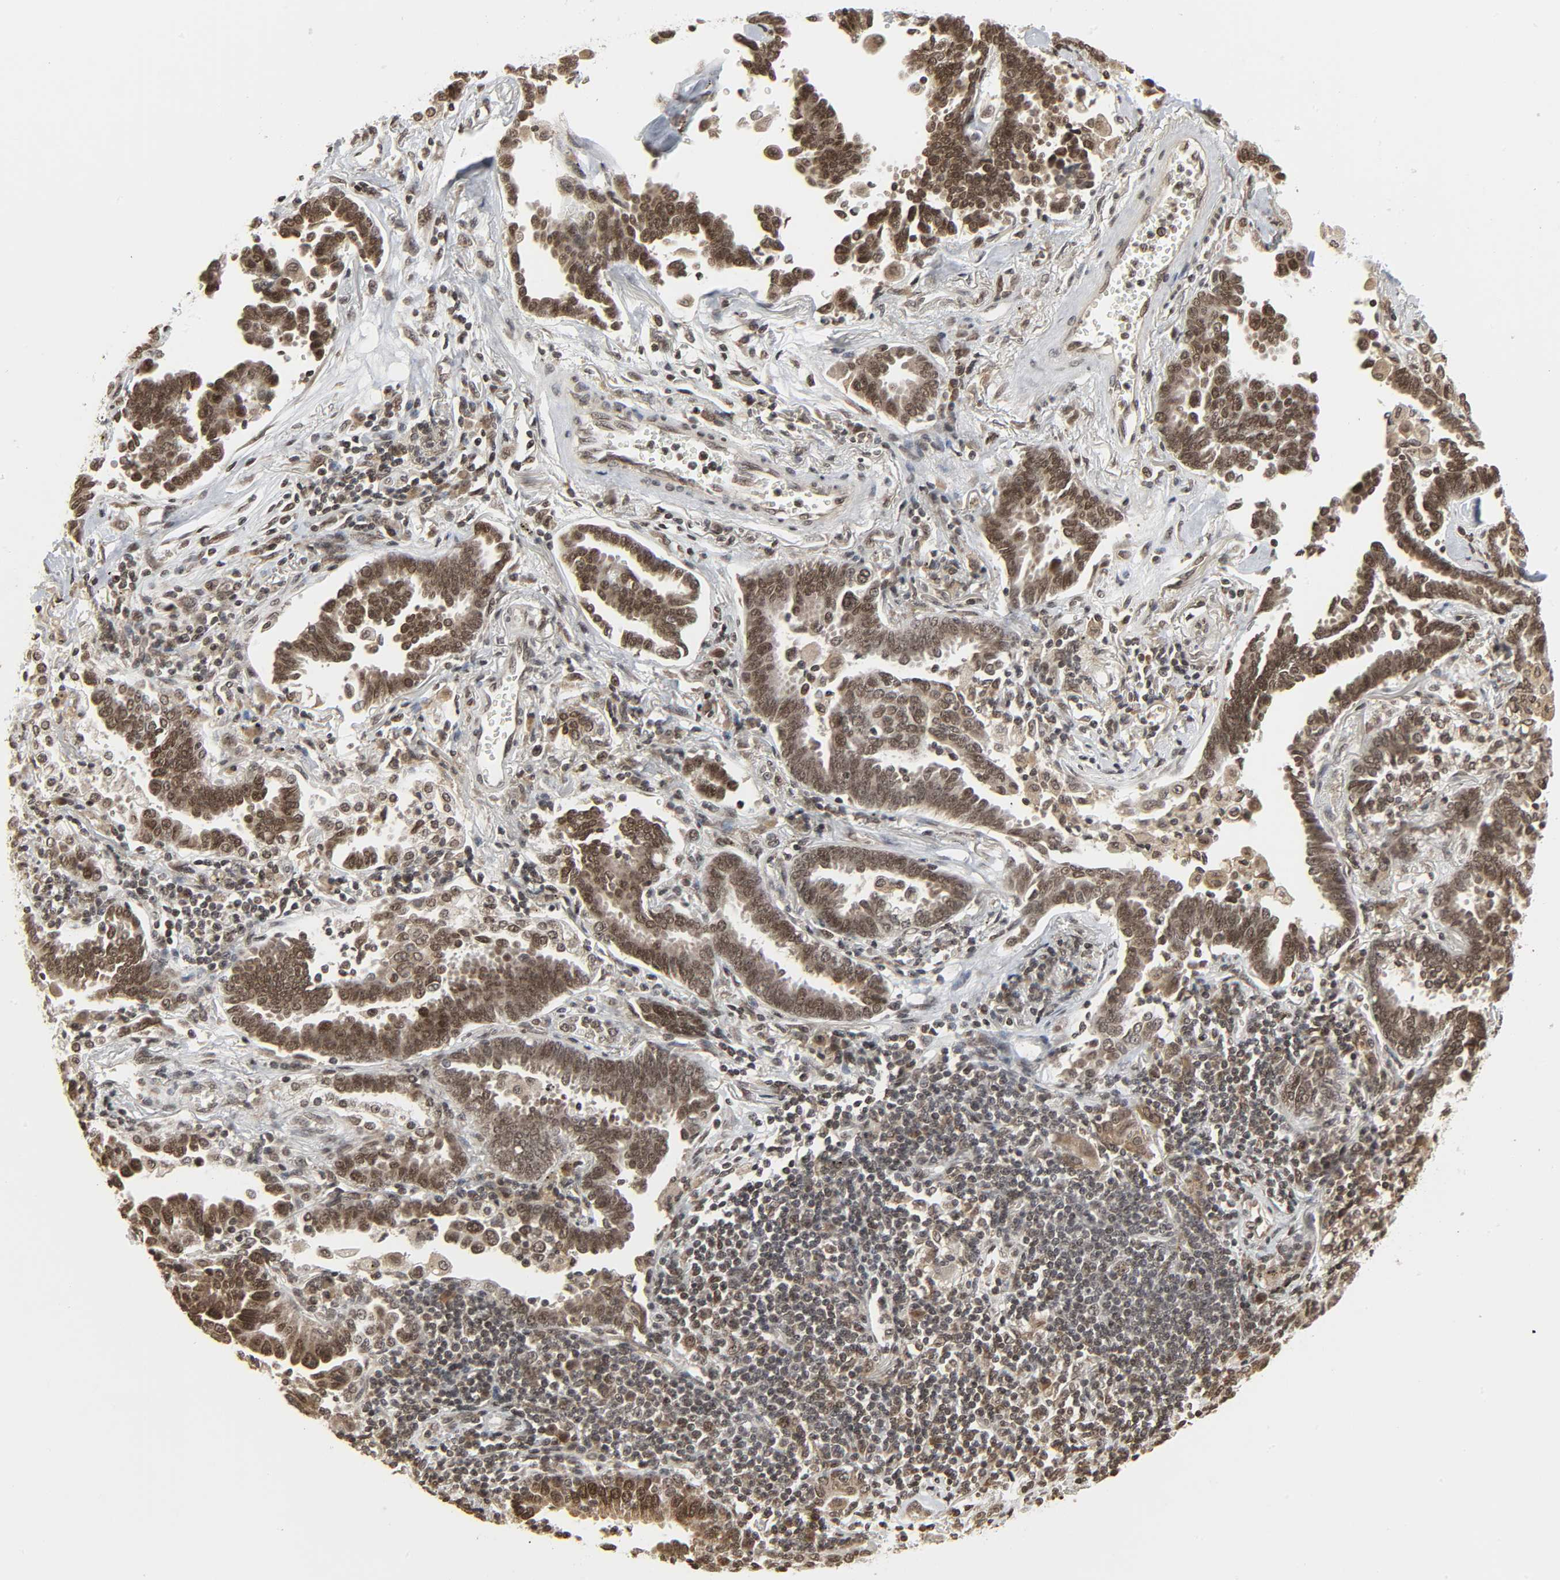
{"staining": {"intensity": "moderate", "quantity": ">75%", "location": "nuclear"}, "tissue": "lung cancer", "cell_type": "Tumor cells", "image_type": "cancer", "snomed": [{"axis": "morphology", "description": "Adenocarcinoma, NOS"}, {"axis": "topography", "description": "Lung"}], "caption": "A brown stain labels moderate nuclear staining of a protein in adenocarcinoma (lung) tumor cells. The staining was performed using DAB to visualize the protein expression in brown, while the nuclei were stained in blue with hematoxylin (Magnification: 20x).", "gene": "XRCC1", "patient": {"sex": "female", "age": 64}}